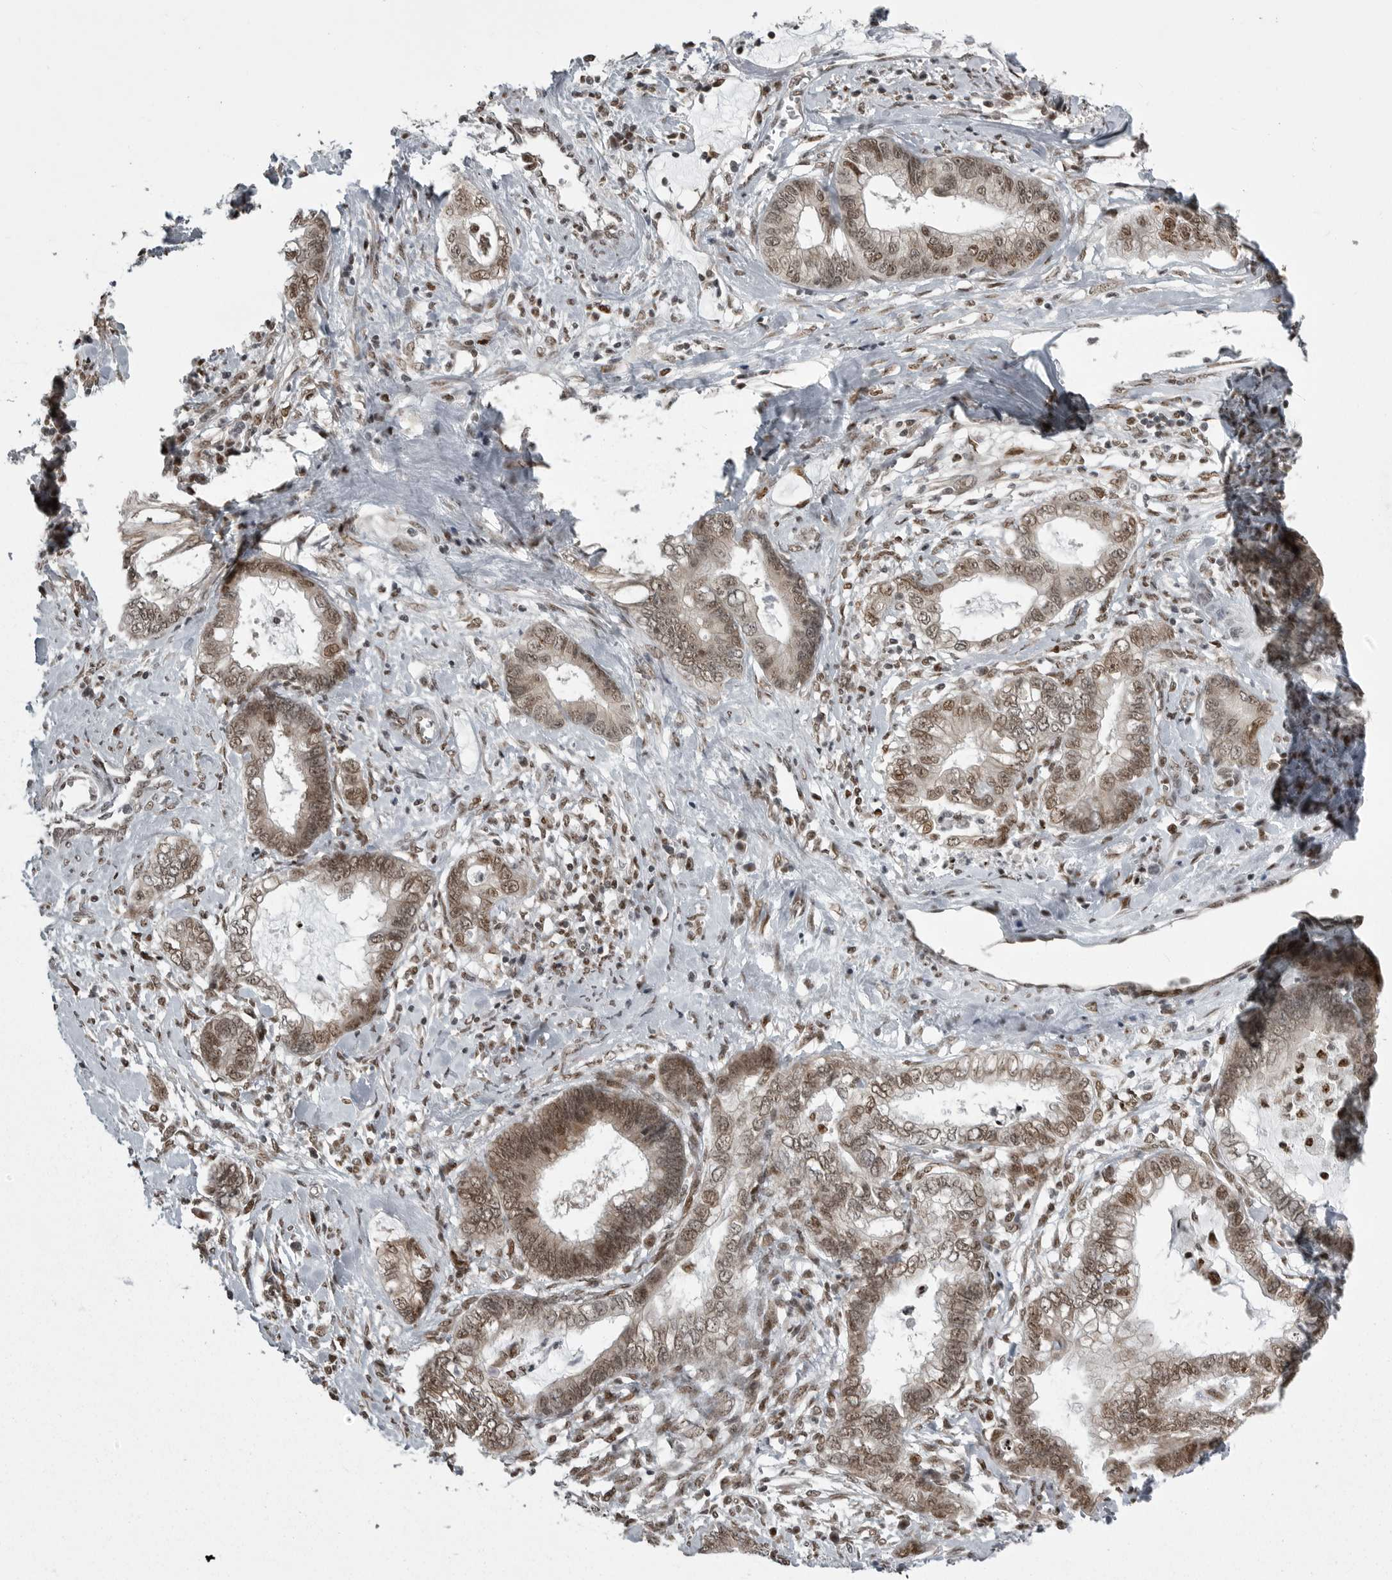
{"staining": {"intensity": "moderate", "quantity": ">75%", "location": "nuclear"}, "tissue": "cervical cancer", "cell_type": "Tumor cells", "image_type": "cancer", "snomed": [{"axis": "morphology", "description": "Adenocarcinoma, NOS"}, {"axis": "topography", "description": "Cervix"}], "caption": "A medium amount of moderate nuclear staining is seen in approximately >75% of tumor cells in cervical adenocarcinoma tissue.", "gene": "YAF2", "patient": {"sex": "female", "age": 44}}